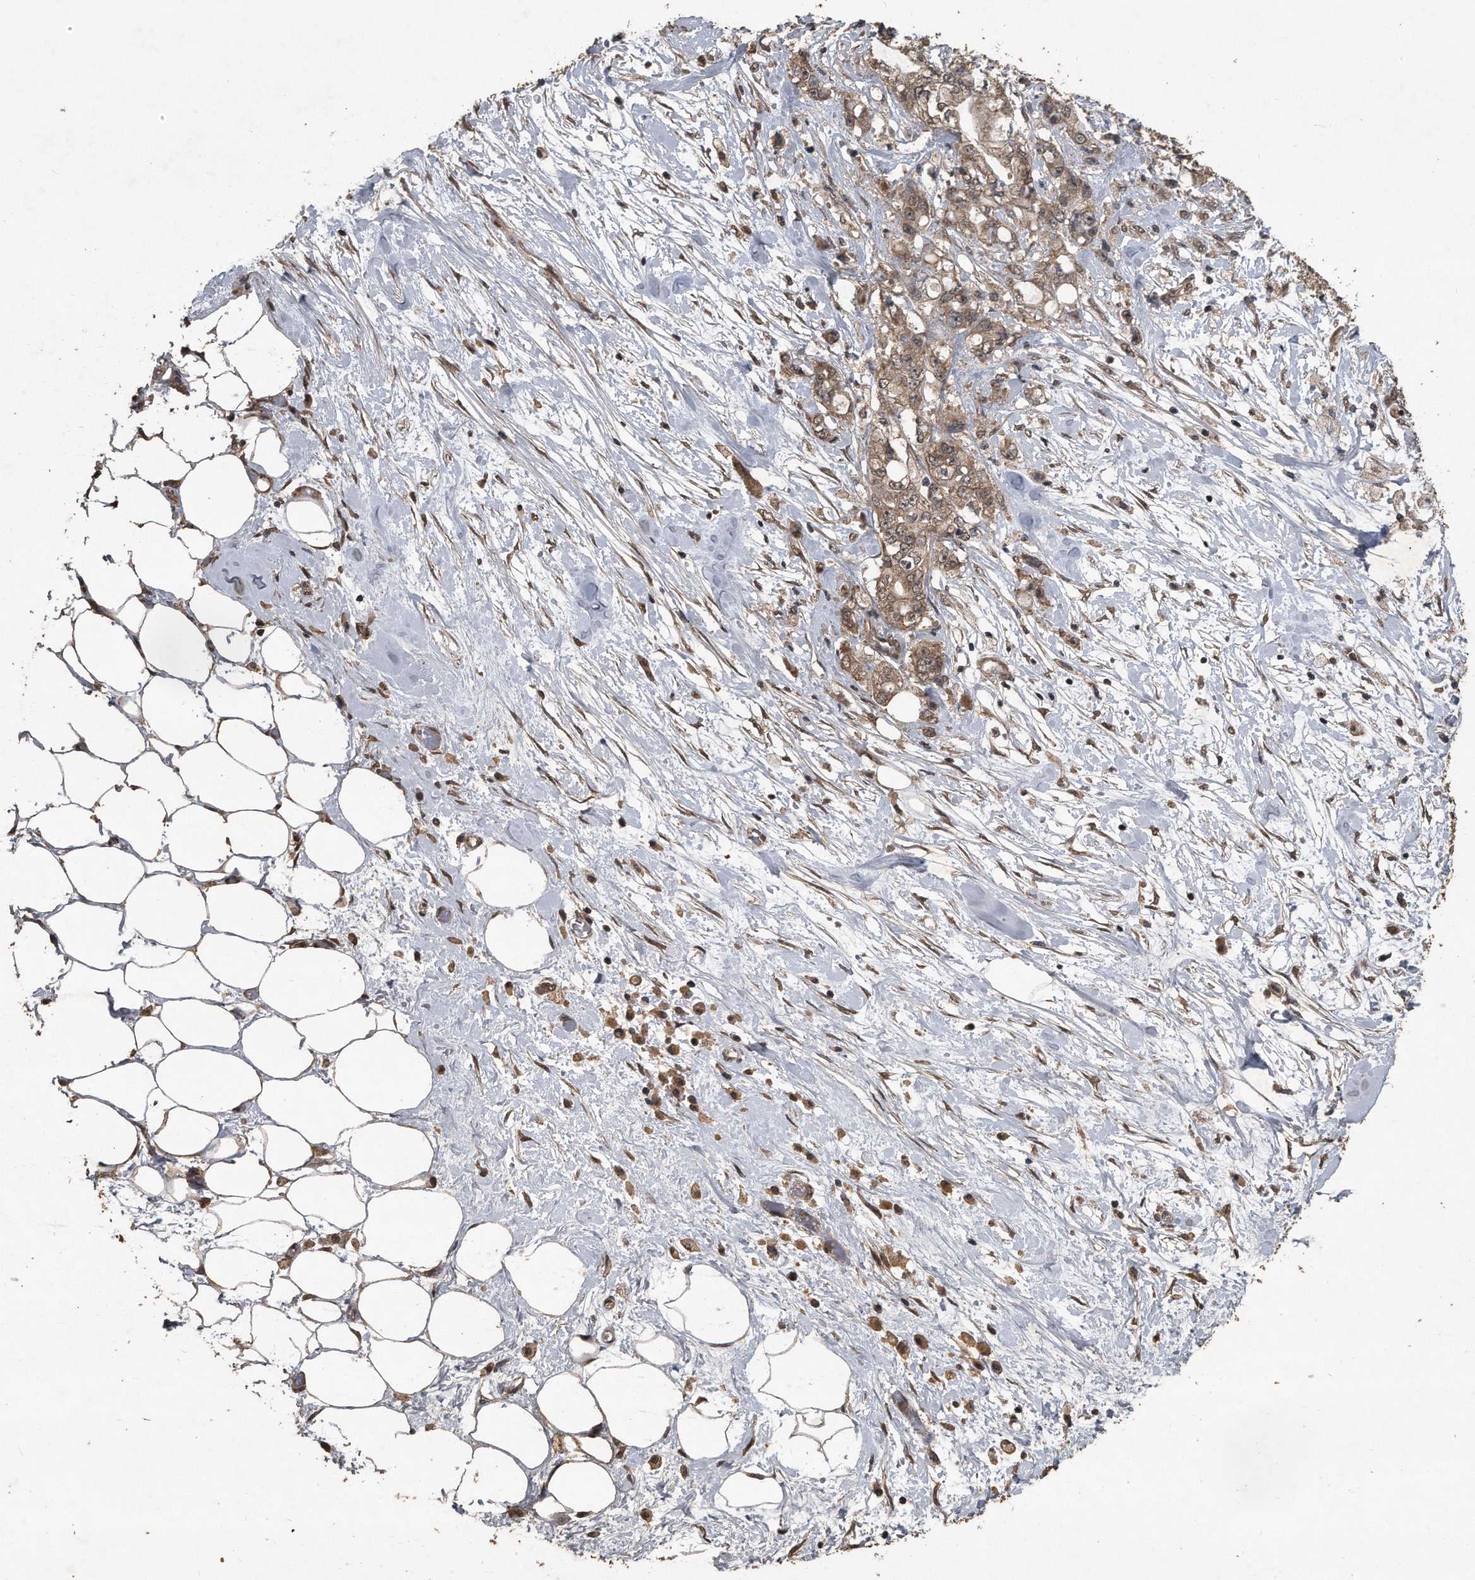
{"staining": {"intensity": "weak", "quantity": ">75%", "location": "cytoplasmic/membranous"}, "tissue": "pancreatic cancer", "cell_type": "Tumor cells", "image_type": "cancer", "snomed": [{"axis": "morphology", "description": "Adenocarcinoma, NOS"}, {"axis": "topography", "description": "Pancreas"}], "caption": "This is an image of immunohistochemistry staining of pancreatic cancer (adenocarcinoma), which shows weak staining in the cytoplasmic/membranous of tumor cells.", "gene": "CRYZL1", "patient": {"sex": "male", "age": 79}}